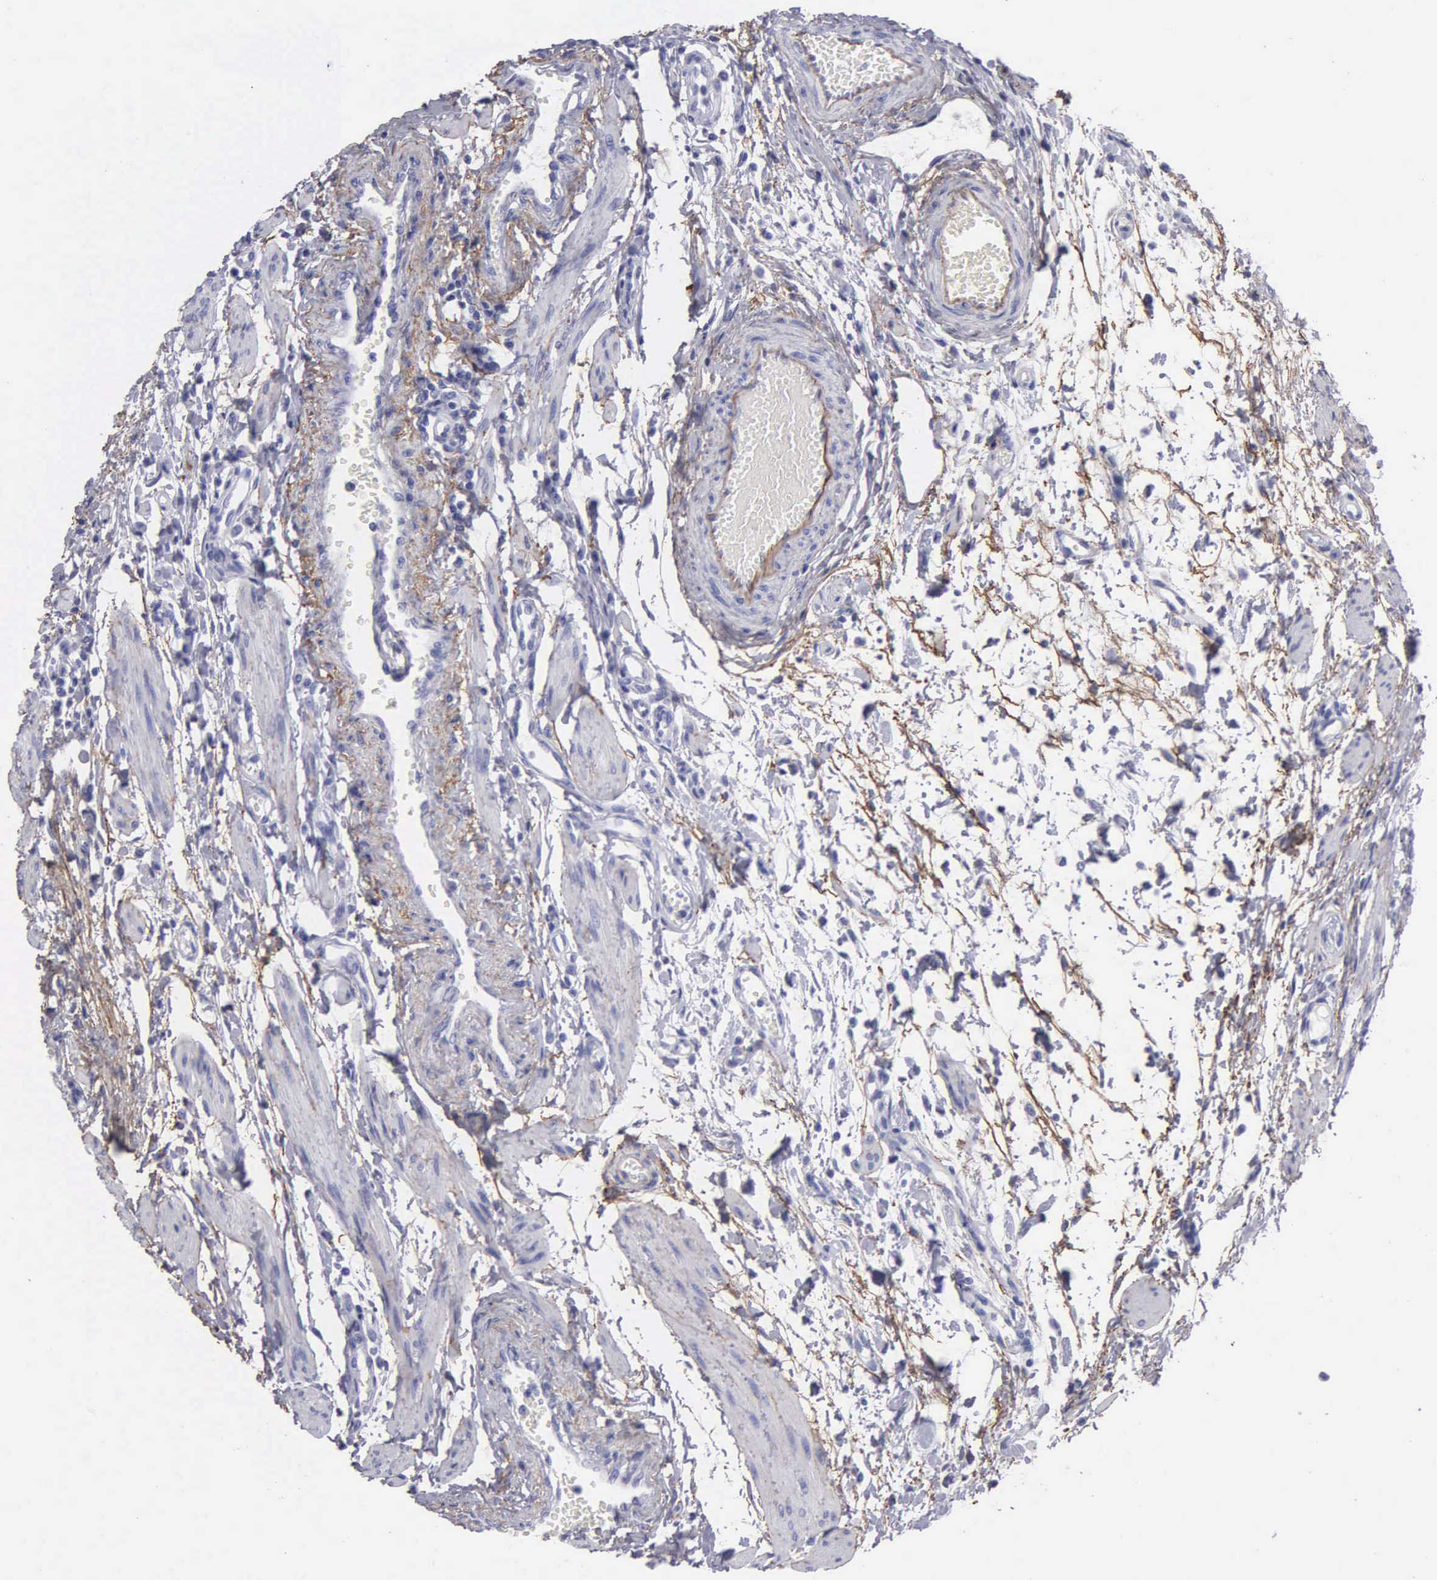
{"staining": {"intensity": "negative", "quantity": "none", "location": "none"}, "tissue": "fallopian tube", "cell_type": "Glandular cells", "image_type": "normal", "snomed": [{"axis": "morphology", "description": "Normal tissue, NOS"}, {"axis": "topography", "description": "Fallopian tube"}], "caption": "Protein analysis of unremarkable fallopian tube demonstrates no significant positivity in glandular cells. (DAB (3,3'-diaminobenzidine) immunohistochemistry, high magnification).", "gene": "FBLN5", "patient": {"sex": "female", "age": 32}}